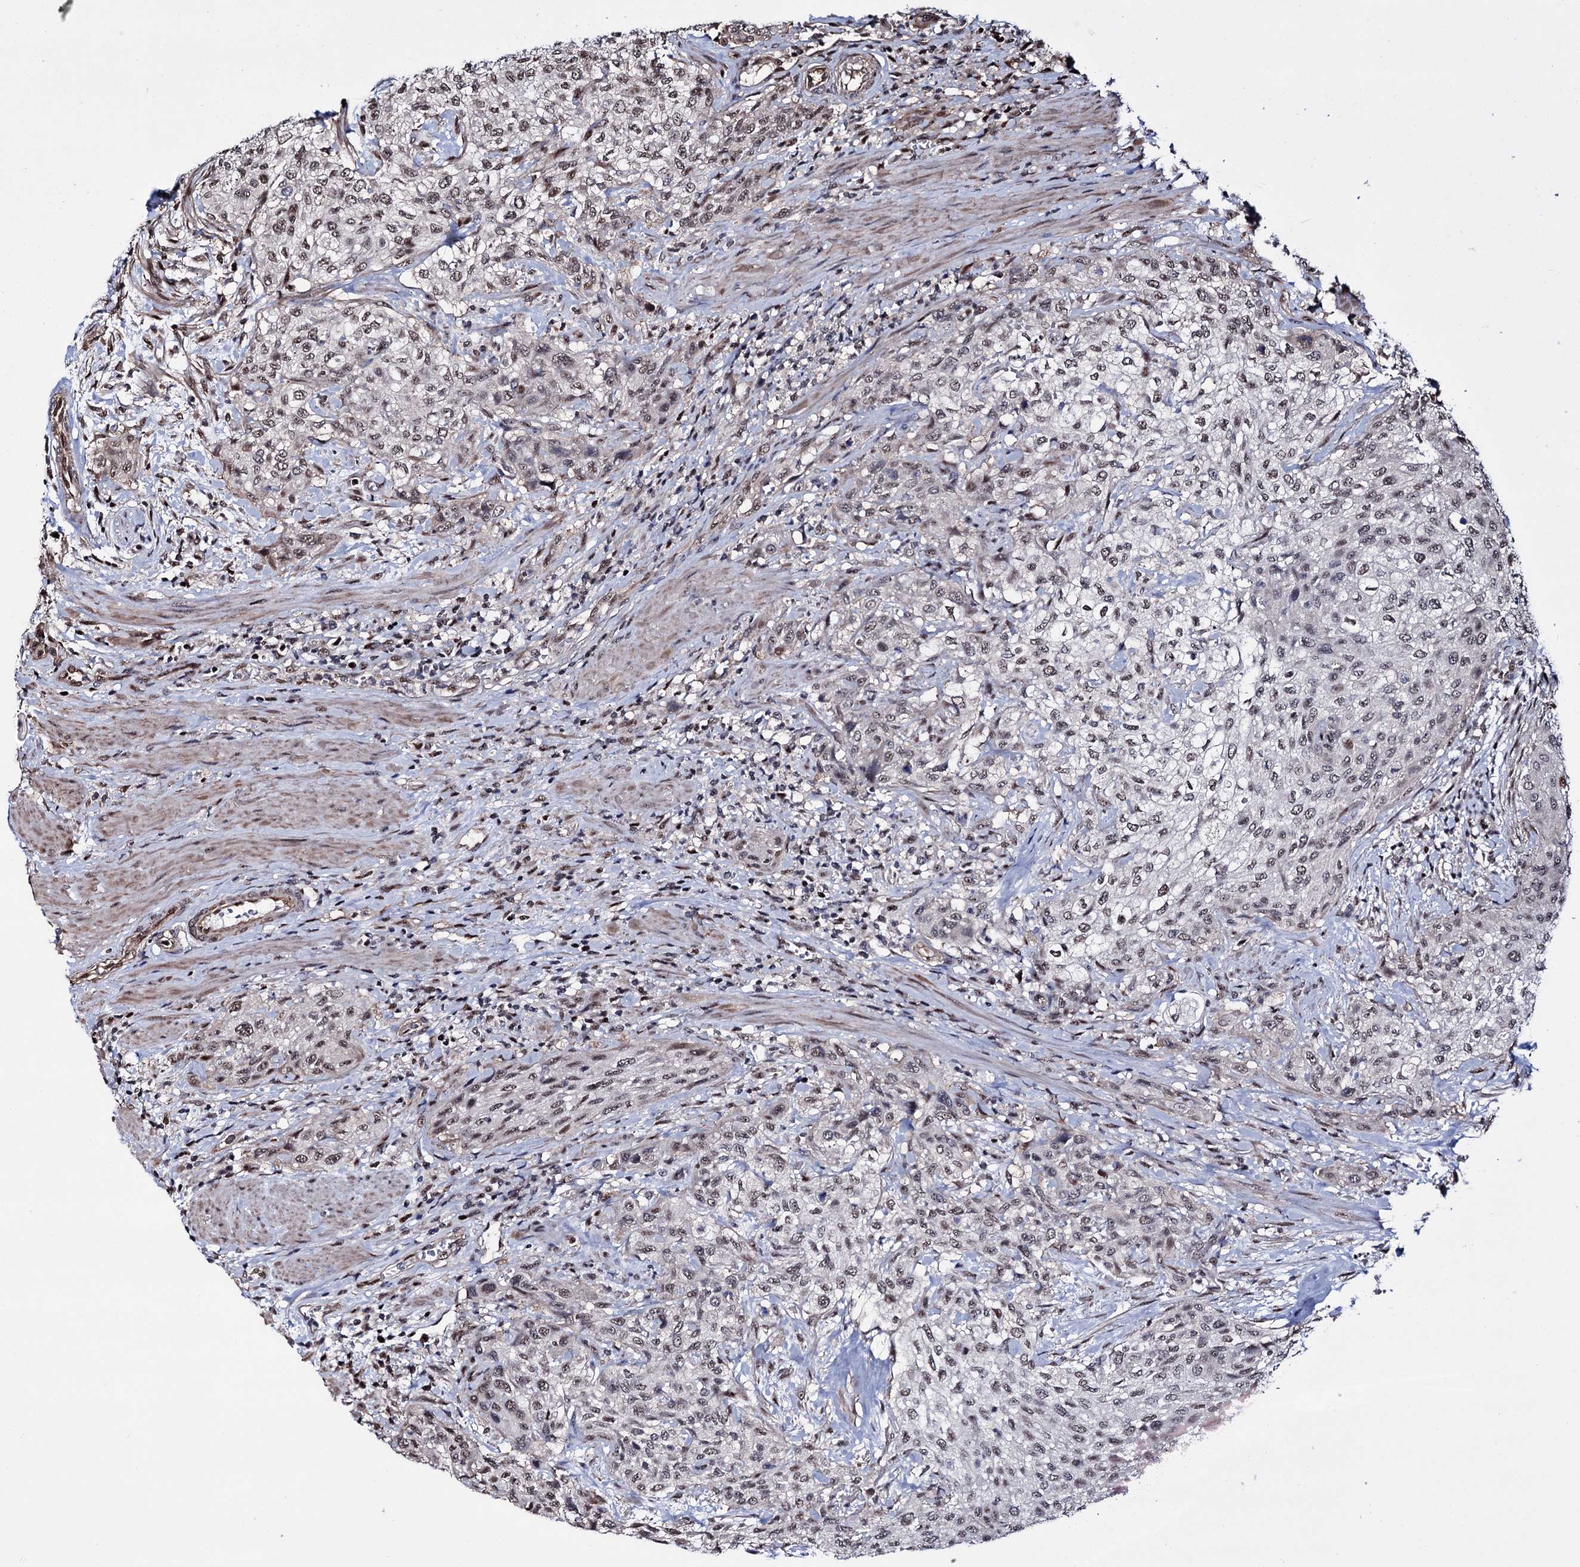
{"staining": {"intensity": "weak", "quantity": "<25%", "location": "nuclear"}, "tissue": "urothelial cancer", "cell_type": "Tumor cells", "image_type": "cancer", "snomed": [{"axis": "morphology", "description": "Normal tissue, NOS"}, {"axis": "morphology", "description": "Urothelial carcinoma, NOS"}, {"axis": "topography", "description": "Urinary bladder"}, {"axis": "topography", "description": "Peripheral nerve tissue"}], "caption": "Tumor cells are negative for brown protein staining in urothelial cancer.", "gene": "CHMP7", "patient": {"sex": "male", "age": 35}}